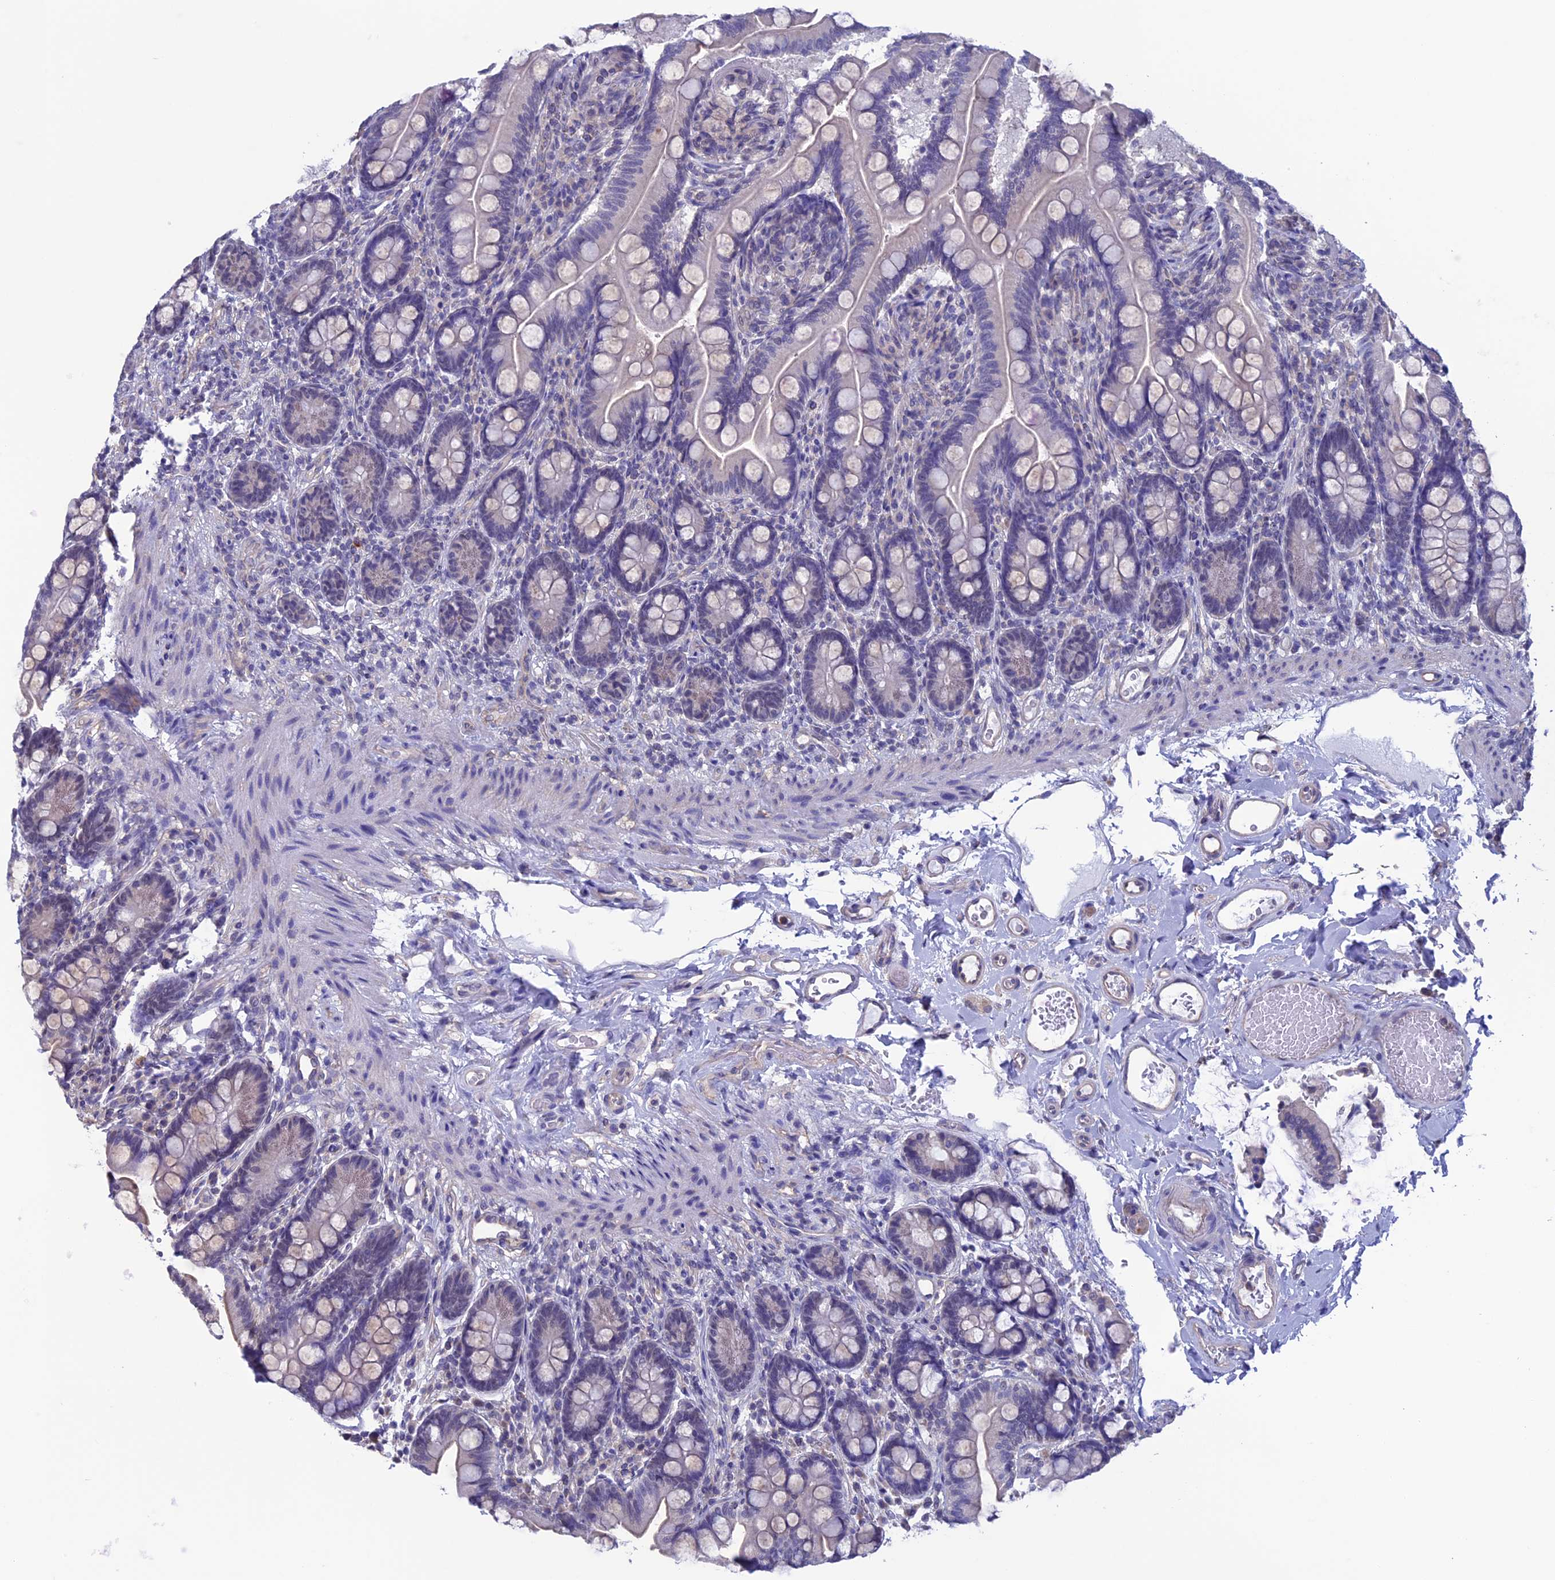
{"staining": {"intensity": "negative", "quantity": "none", "location": "none"}, "tissue": "small intestine", "cell_type": "Glandular cells", "image_type": "normal", "snomed": [{"axis": "morphology", "description": "Normal tissue, NOS"}, {"axis": "topography", "description": "Small intestine"}], "caption": "Protein analysis of unremarkable small intestine reveals no significant positivity in glandular cells.", "gene": "SLC1A6", "patient": {"sex": "female", "age": 64}}